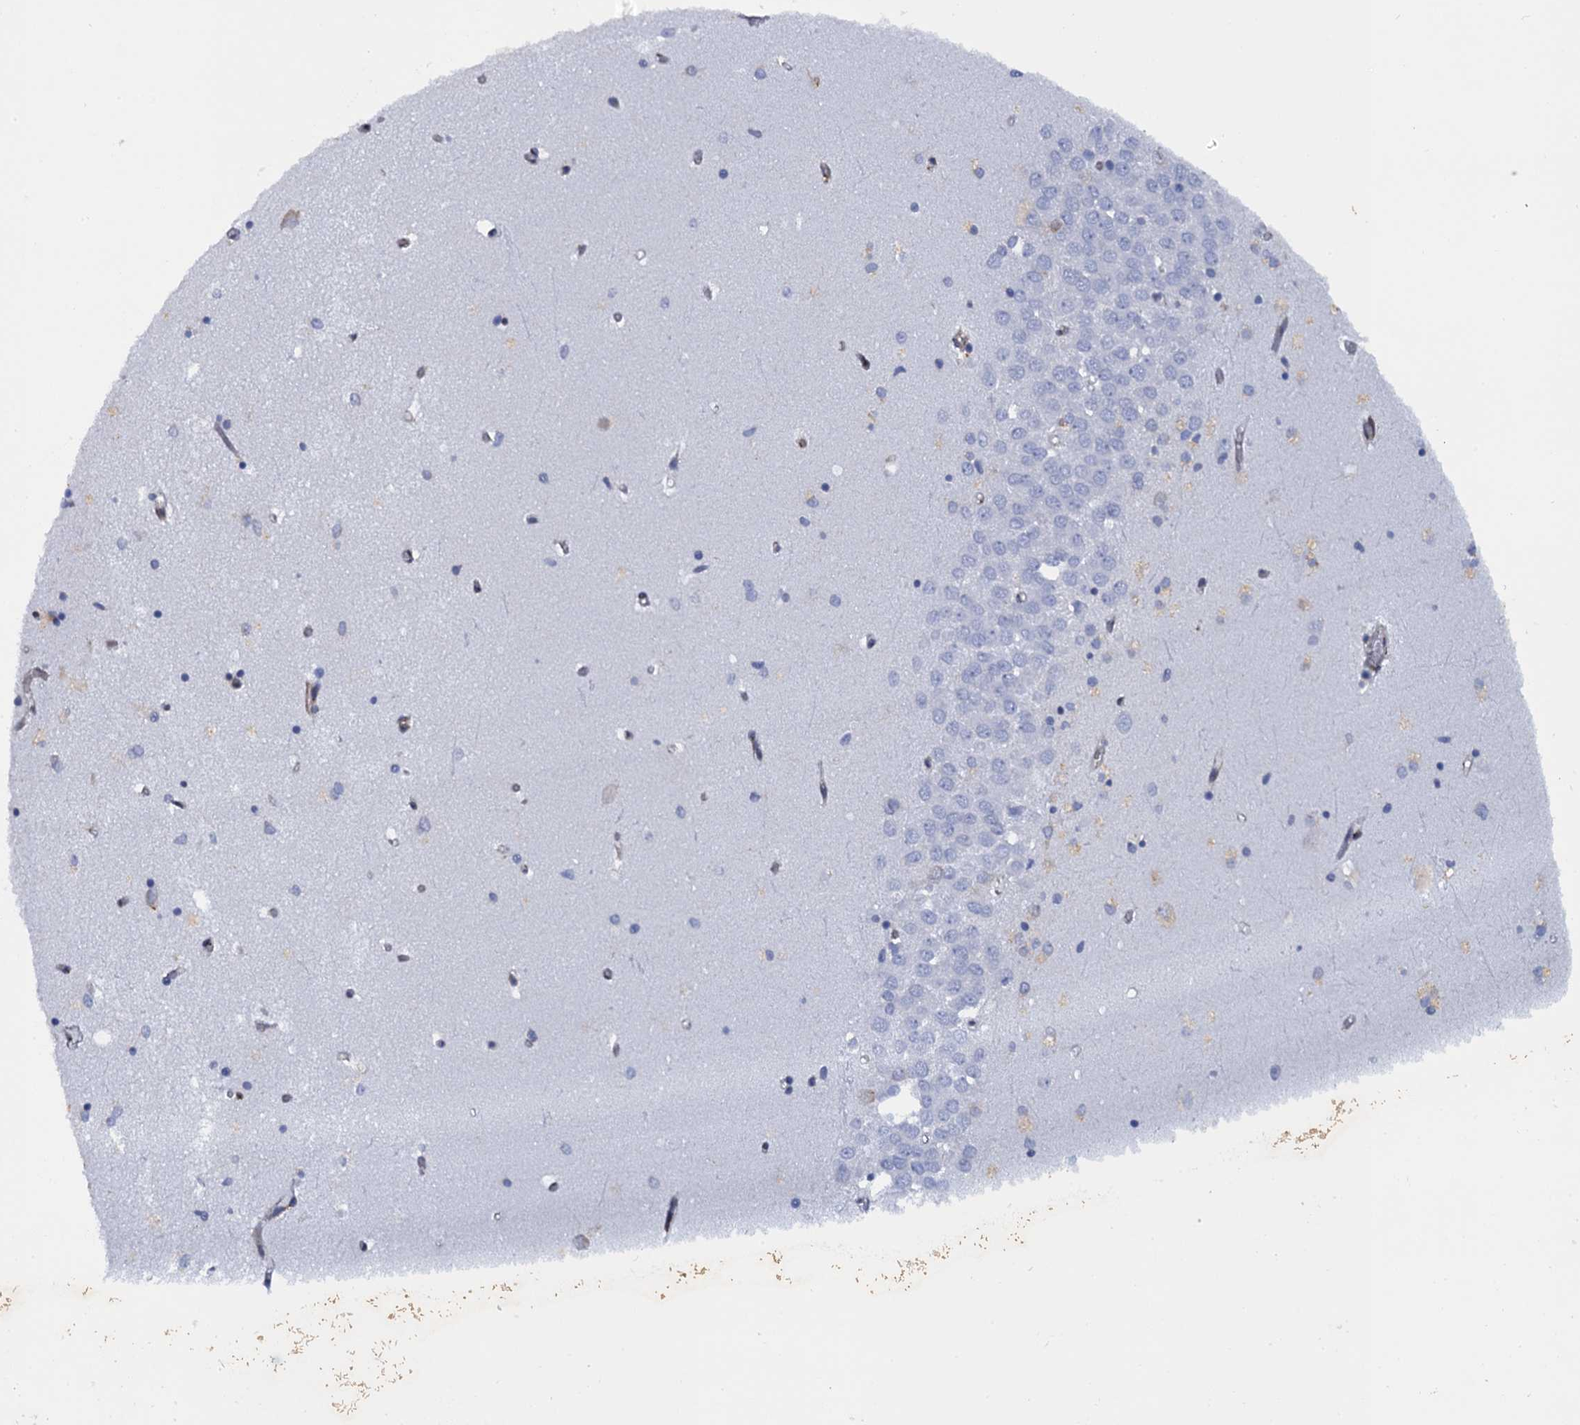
{"staining": {"intensity": "weak", "quantity": "<25%", "location": "cytoplasmic/membranous"}, "tissue": "hippocampus", "cell_type": "Glial cells", "image_type": "normal", "snomed": [{"axis": "morphology", "description": "Normal tissue, NOS"}, {"axis": "topography", "description": "Hippocampus"}], "caption": "Immunohistochemistry (IHC) image of normal human hippocampus stained for a protein (brown), which exhibits no staining in glial cells. Nuclei are stained in blue.", "gene": "POGLUT3", "patient": {"sex": "male", "age": 70}}